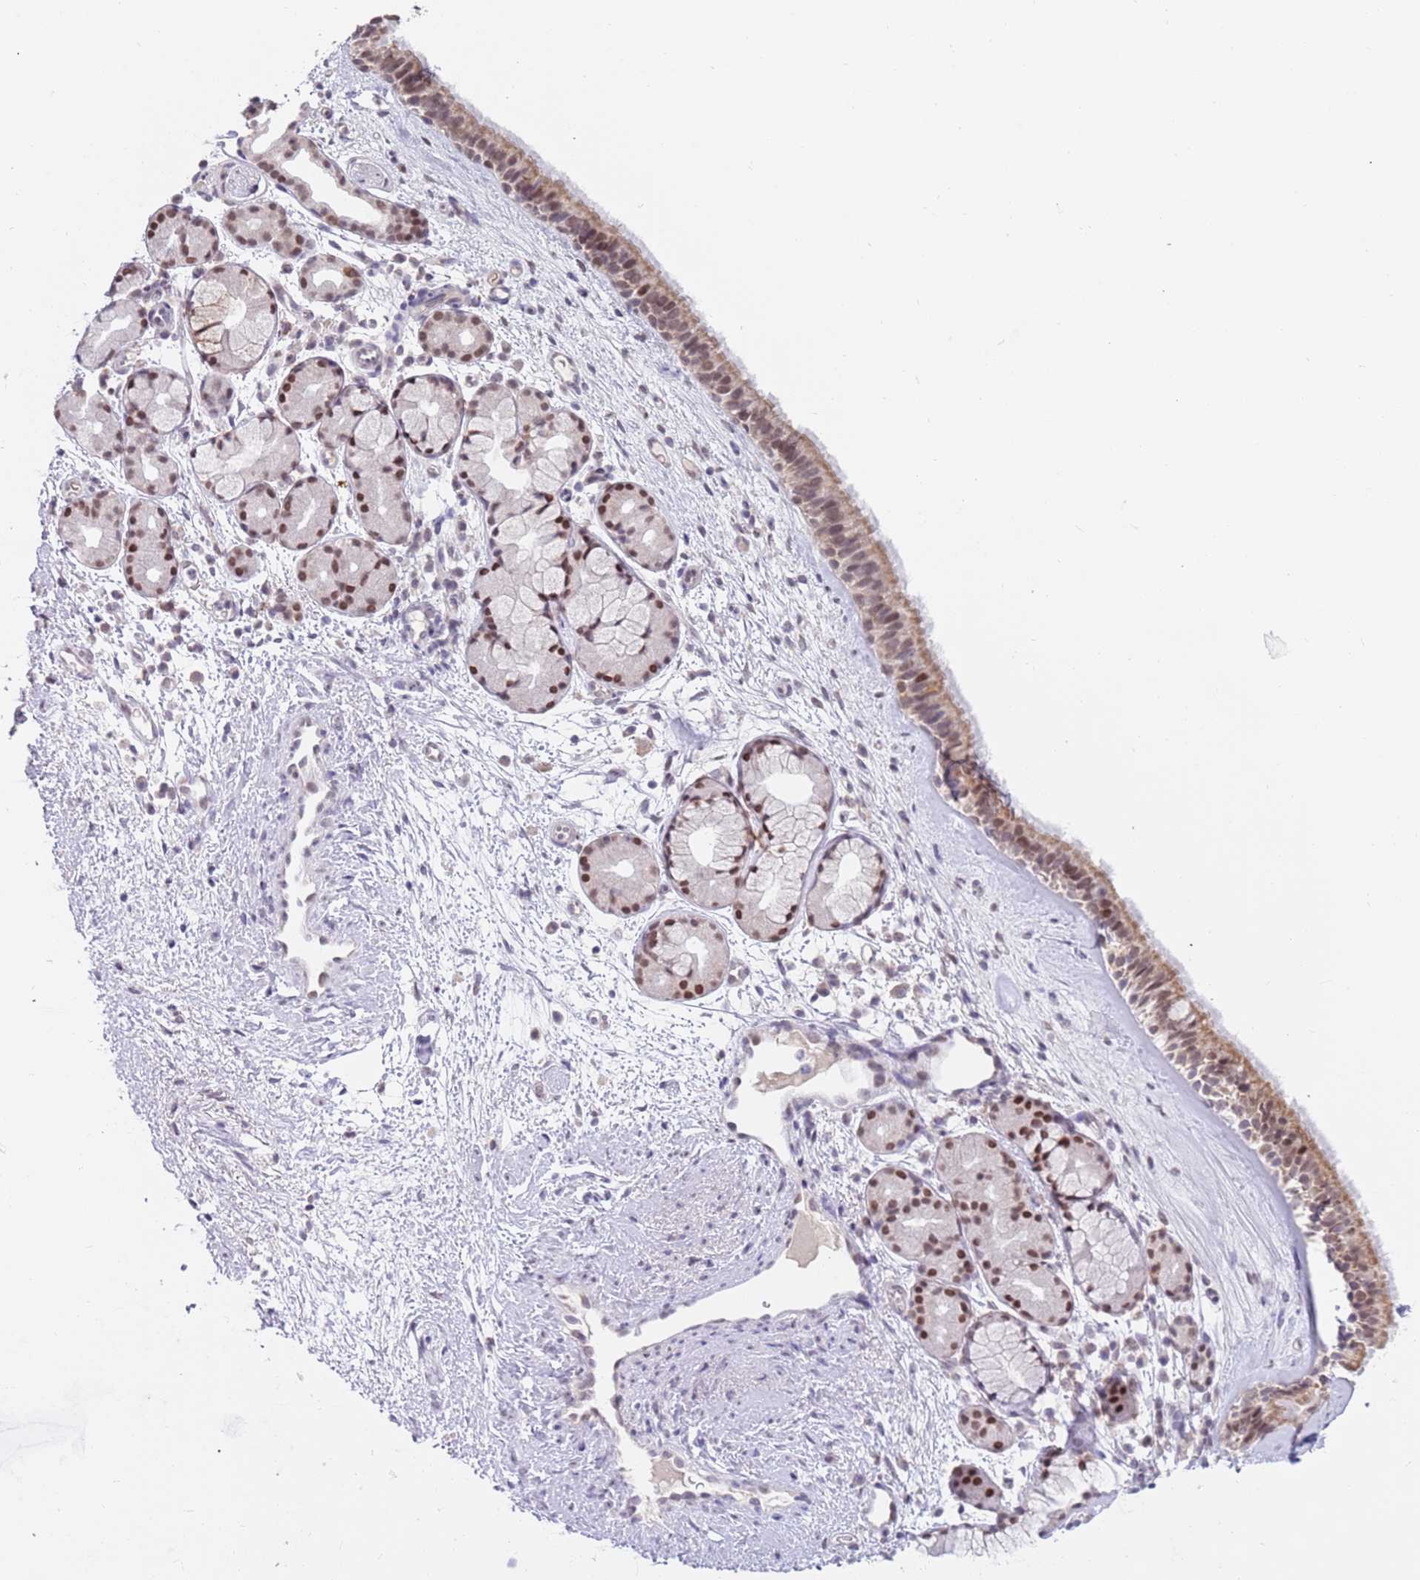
{"staining": {"intensity": "strong", "quantity": "25%-75%", "location": "cytoplasmic/membranous,nuclear"}, "tissue": "nasopharynx", "cell_type": "Respiratory epithelial cells", "image_type": "normal", "snomed": [{"axis": "morphology", "description": "Normal tissue, NOS"}, {"axis": "topography", "description": "Nasopharynx"}], "caption": "Protein staining of unremarkable nasopharynx demonstrates strong cytoplasmic/membranous,nuclear positivity in approximately 25%-75% of respiratory epithelial cells.", "gene": "TIMM13", "patient": {"sex": "female", "age": 81}}